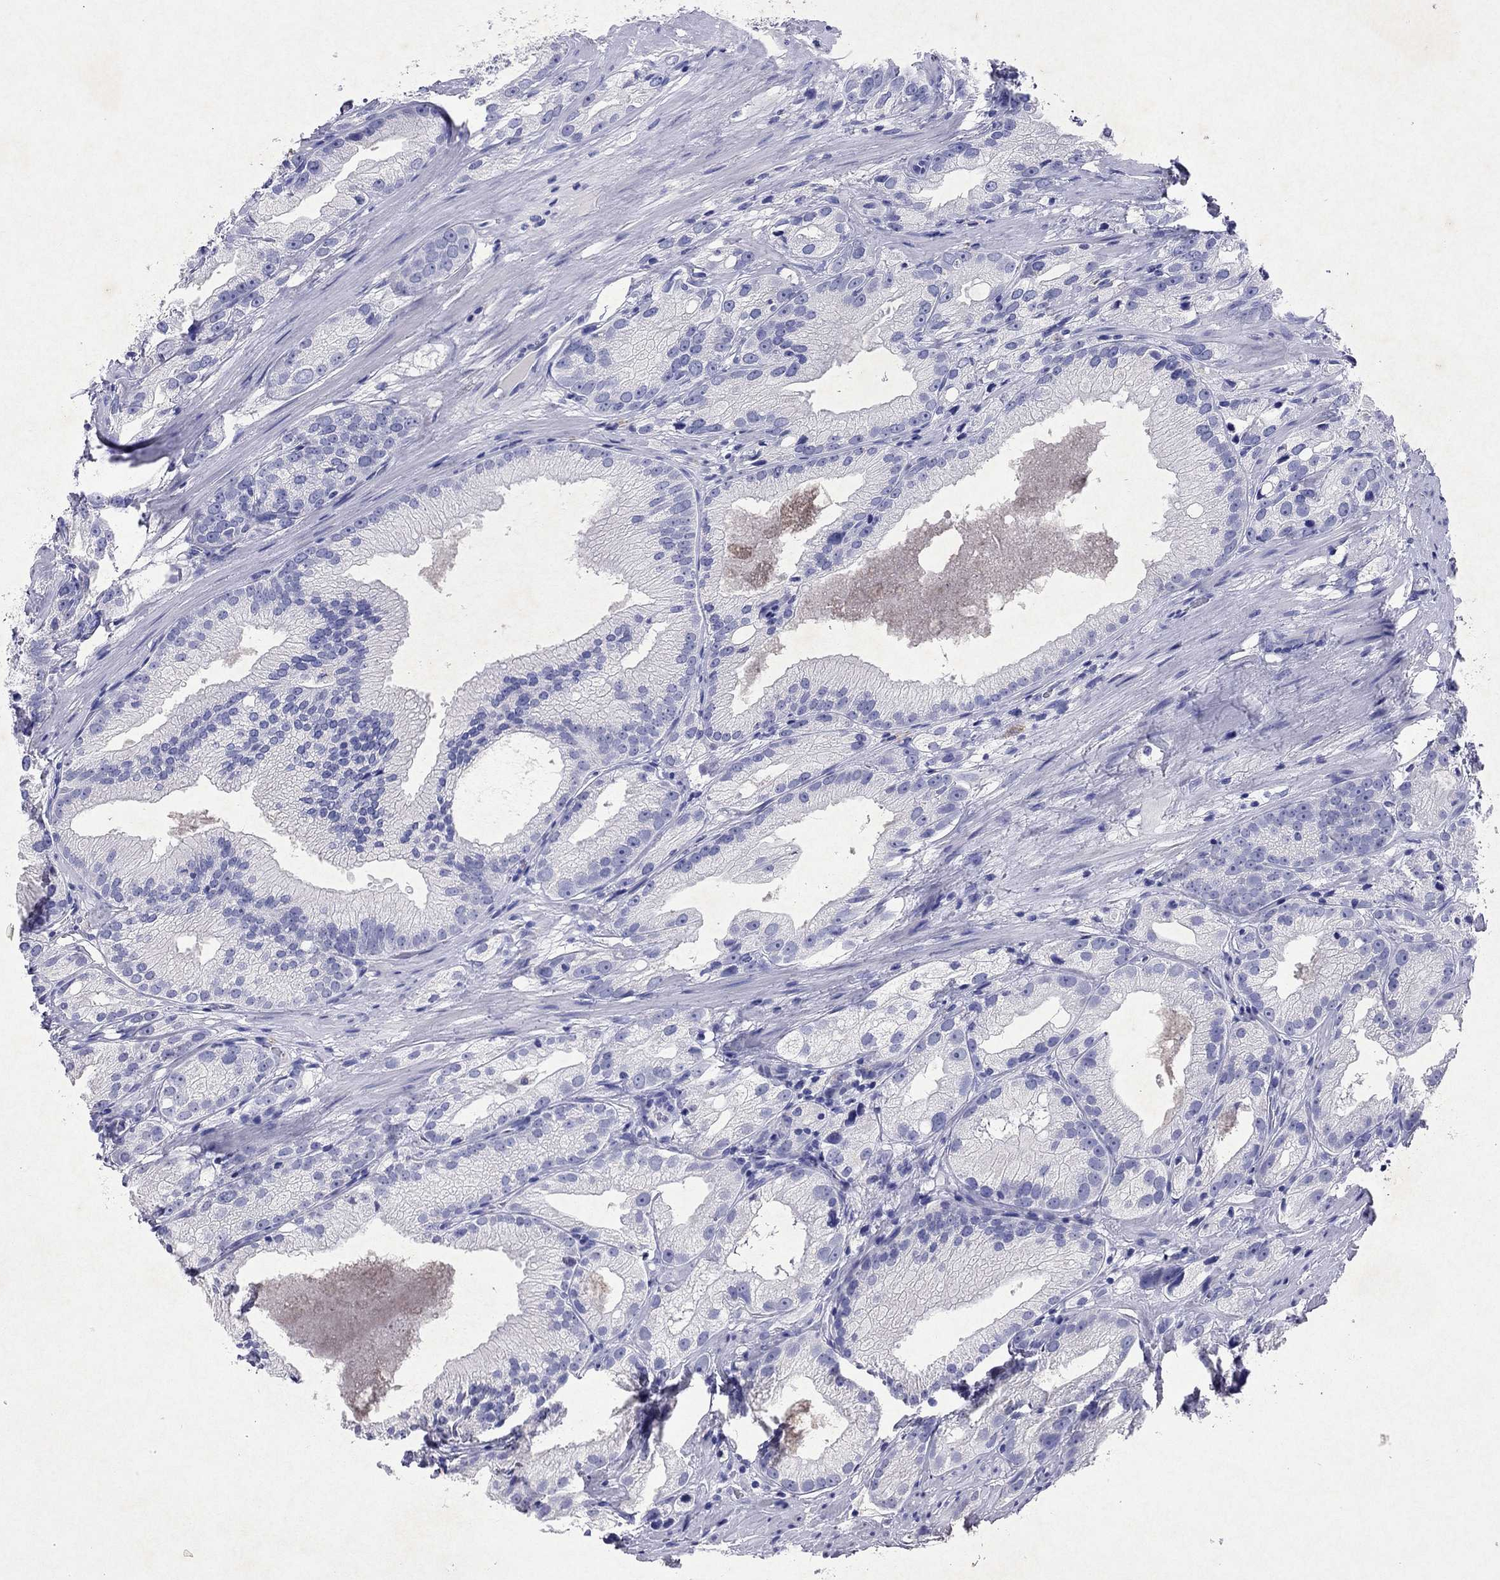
{"staining": {"intensity": "negative", "quantity": "none", "location": "none"}, "tissue": "prostate cancer", "cell_type": "Tumor cells", "image_type": "cancer", "snomed": [{"axis": "morphology", "description": "Adenocarcinoma, High grade"}, {"axis": "topography", "description": "Prostate and seminal vesicle, NOS"}], "caption": "Photomicrograph shows no significant protein expression in tumor cells of prostate cancer (high-grade adenocarcinoma).", "gene": "ARMC12", "patient": {"sex": "male", "age": 62}}